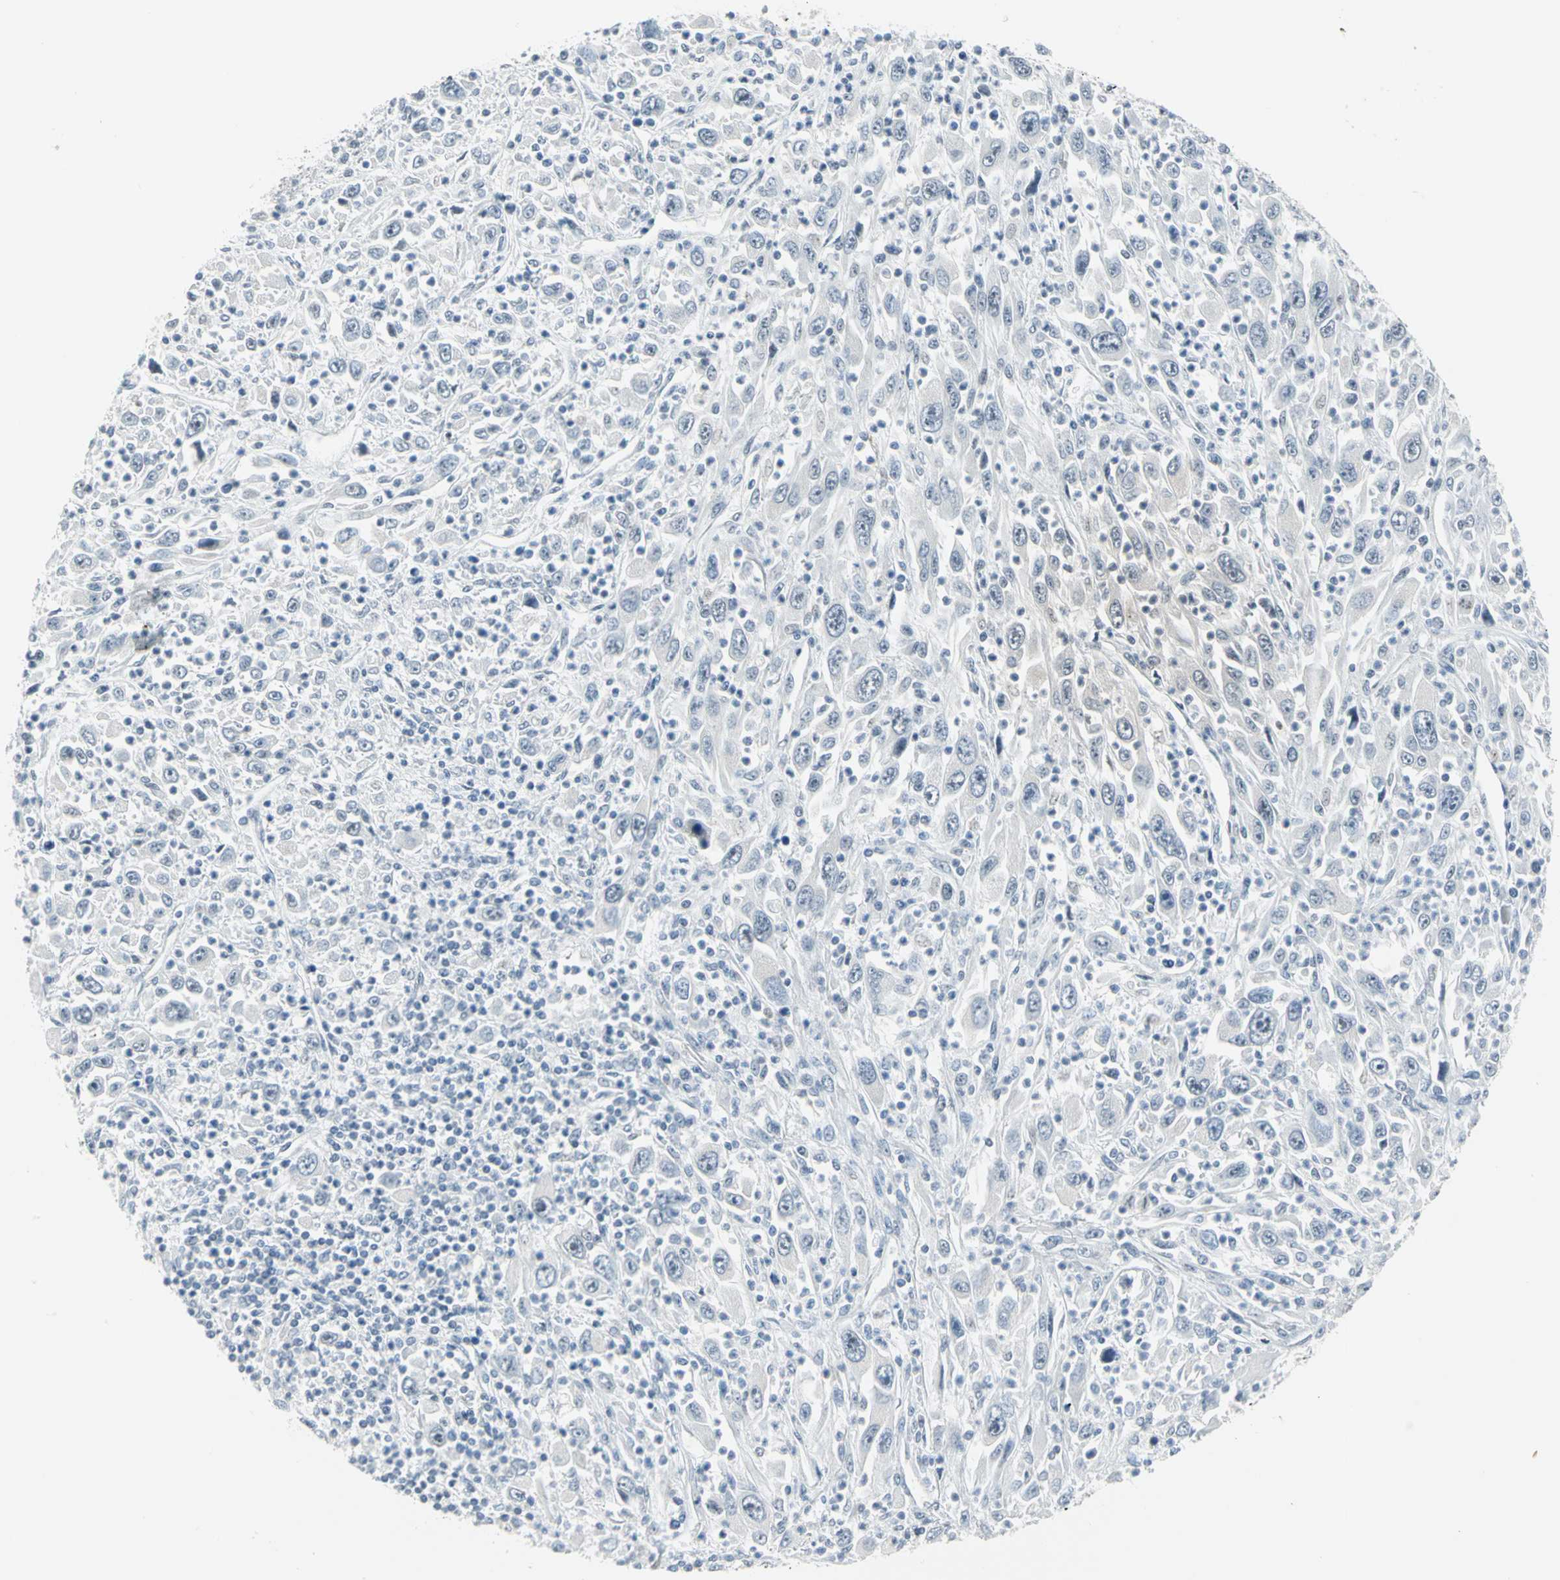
{"staining": {"intensity": "strong", "quantity": "<25%", "location": "nuclear"}, "tissue": "melanoma", "cell_type": "Tumor cells", "image_type": "cancer", "snomed": [{"axis": "morphology", "description": "Malignant melanoma, Metastatic site"}, {"axis": "topography", "description": "Skin"}], "caption": "Immunohistochemistry (IHC) (DAB) staining of human malignant melanoma (metastatic site) reveals strong nuclear protein staining in about <25% of tumor cells.", "gene": "MYBBP1A", "patient": {"sex": "female", "age": 56}}